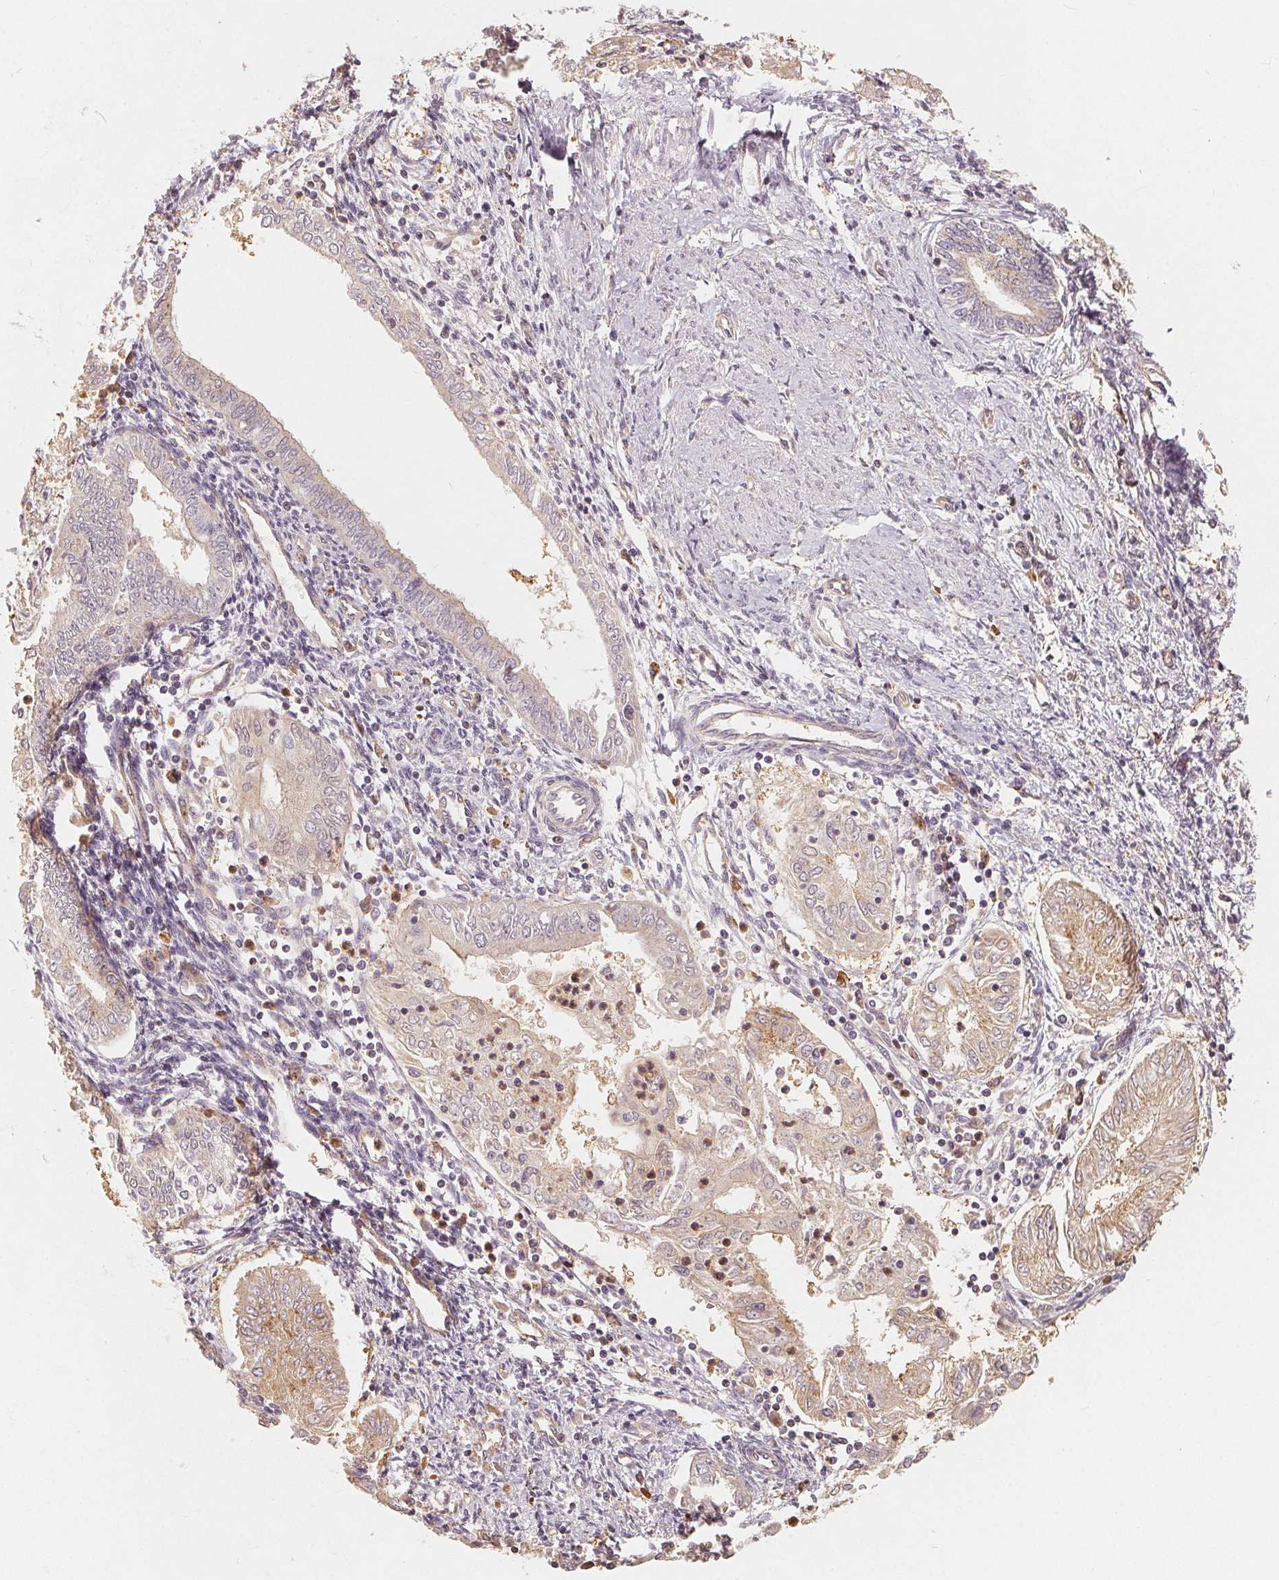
{"staining": {"intensity": "weak", "quantity": "<25%", "location": "cytoplasmic/membranous"}, "tissue": "endometrial cancer", "cell_type": "Tumor cells", "image_type": "cancer", "snomed": [{"axis": "morphology", "description": "Adenocarcinoma, NOS"}, {"axis": "topography", "description": "Endometrium"}], "caption": "Human endometrial cancer (adenocarcinoma) stained for a protein using immunohistochemistry (IHC) reveals no positivity in tumor cells.", "gene": "GUSB", "patient": {"sex": "female", "age": 68}}